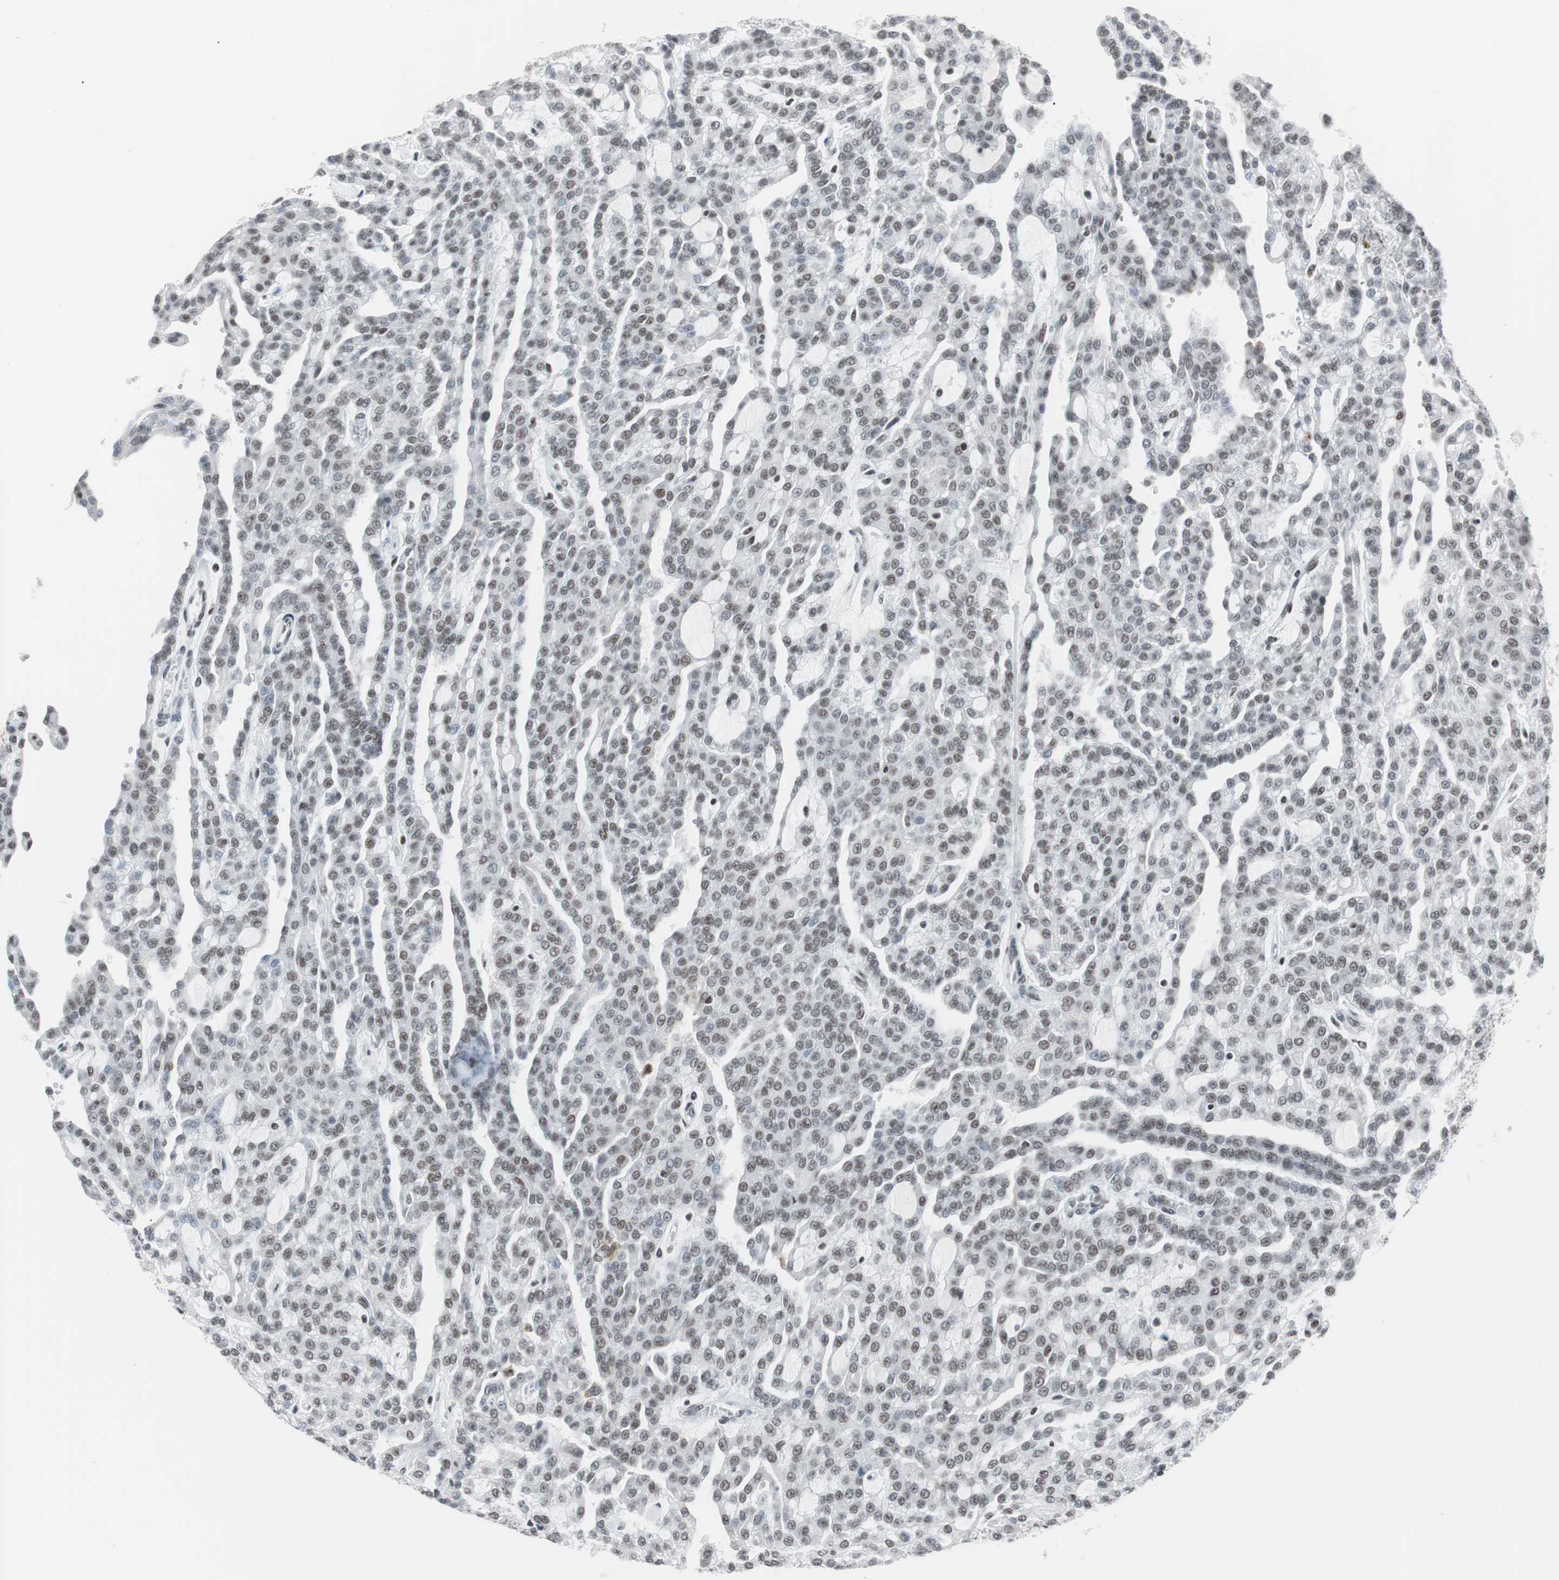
{"staining": {"intensity": "weak", "quantity": "25%-75%", "location": "nuclear"}, "tissue": "renal cancer", "cell_type": "Tumor cells", "image_type": "cancer", "snomed": [{"axis": "morphology", "description": "Adenocarcinoma, NOS"}, {"axis": "topography", "description": "Kidney"}], "caption": "An immunohistochemistry image of neoplastic tissue is shown. Protein staining in brown labels weak nuclear positivity in adenocarcinoma (renal) within tumor cells.", "gene": "ARID1A", "patient": {"sex": "male", "age": 63}}